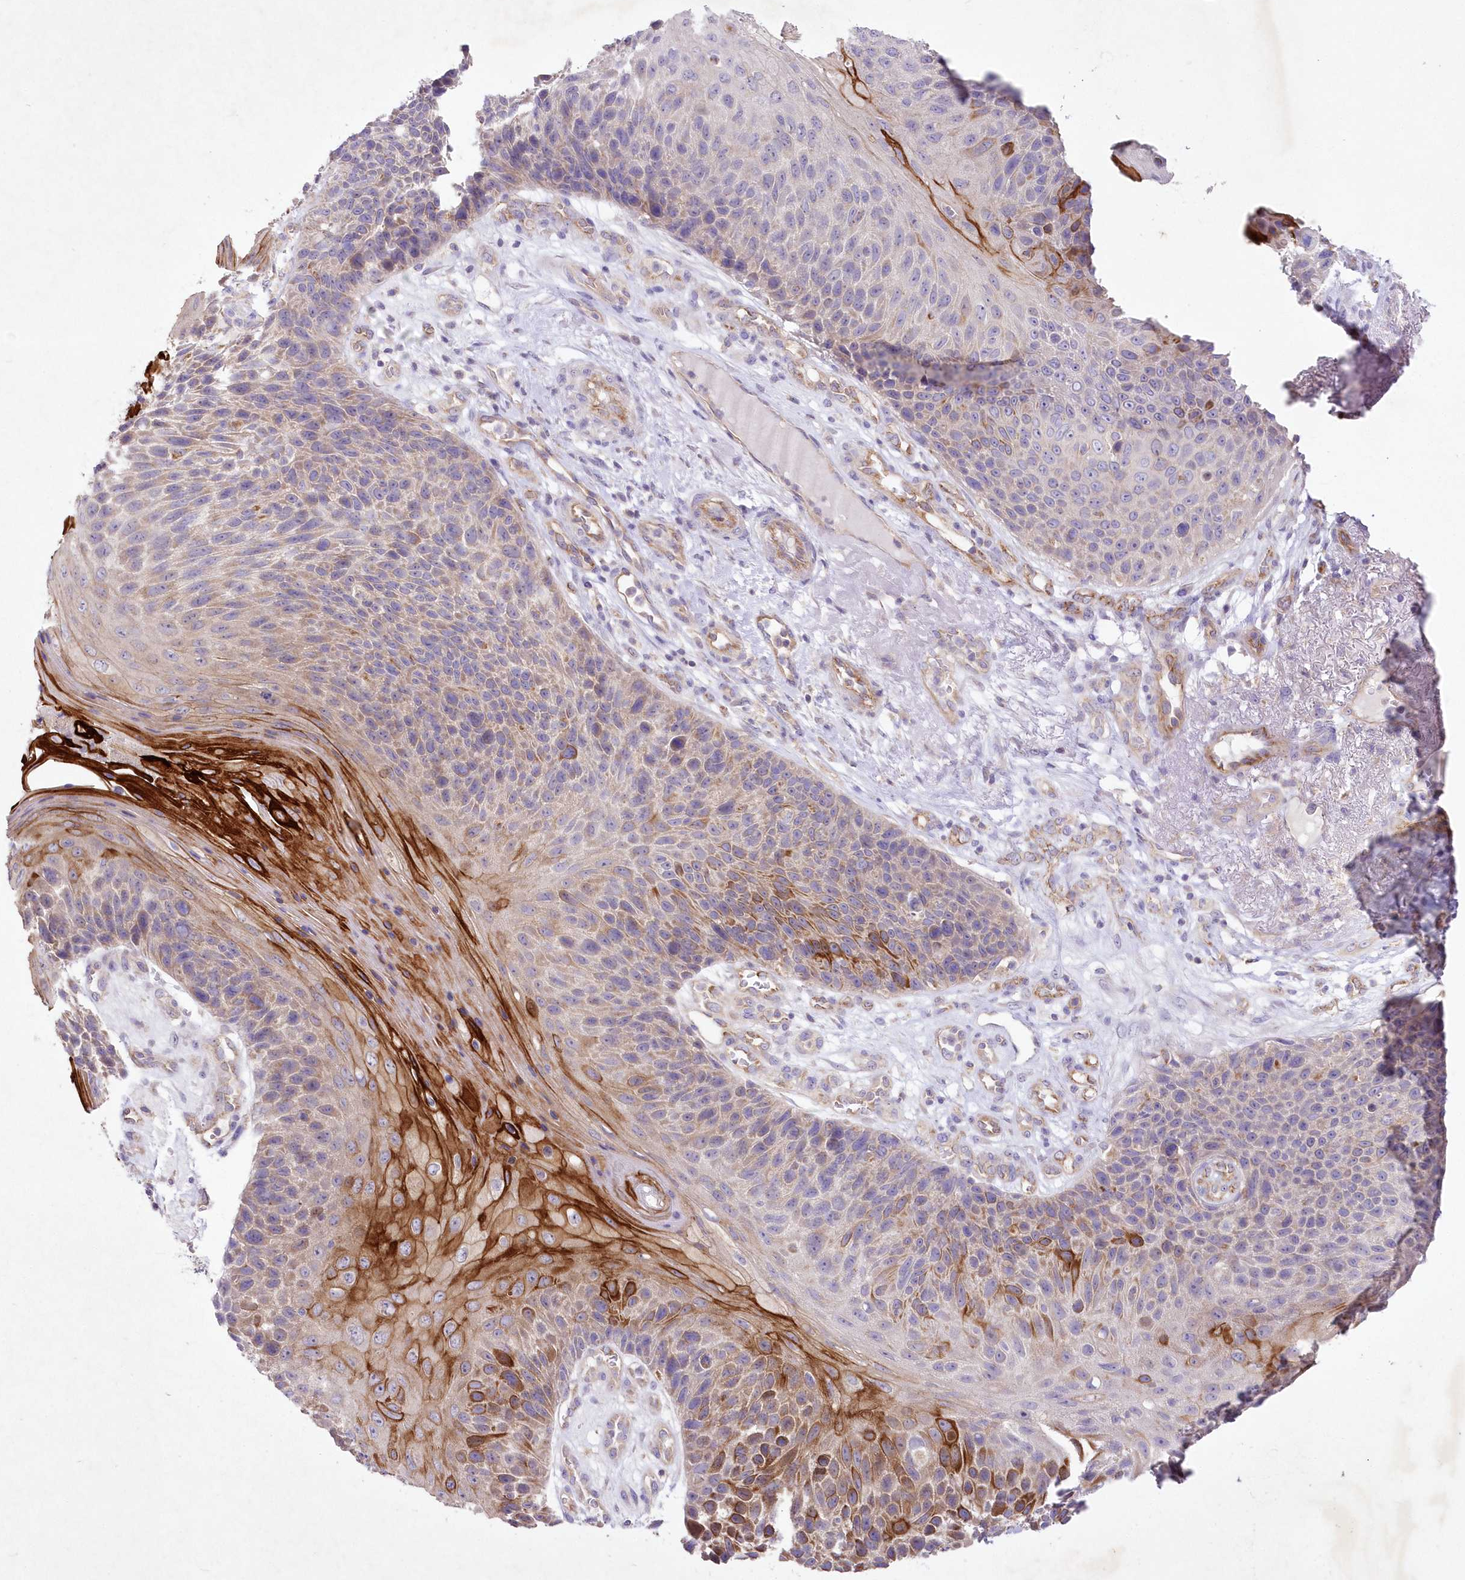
{"staining": {"intensity": "moderate", "quantity": "25%-75%", "location": "cytoplasmic/membranous"}, "tissue": "skin cancer", "cell_type": "Tumor cells", "image_type": "cancer", "snomed": [{"axis": "morphology", "description": "Squamous cell carcinoma, NOS"}, {"axis": "topography", "description": "Skin"}], "caption": "Protein expression analysis of squamous cell carcinoma (skin) reveals moderate cytoplasmic/membranous positivity in about 25%-75% of tumor cells. Immunohistochemistry (ihc) stains the protein of interest in brown and the nuclei are stained blue.", "gene": "ITSN2", "patient": {"sex": "female", "age": 88}}